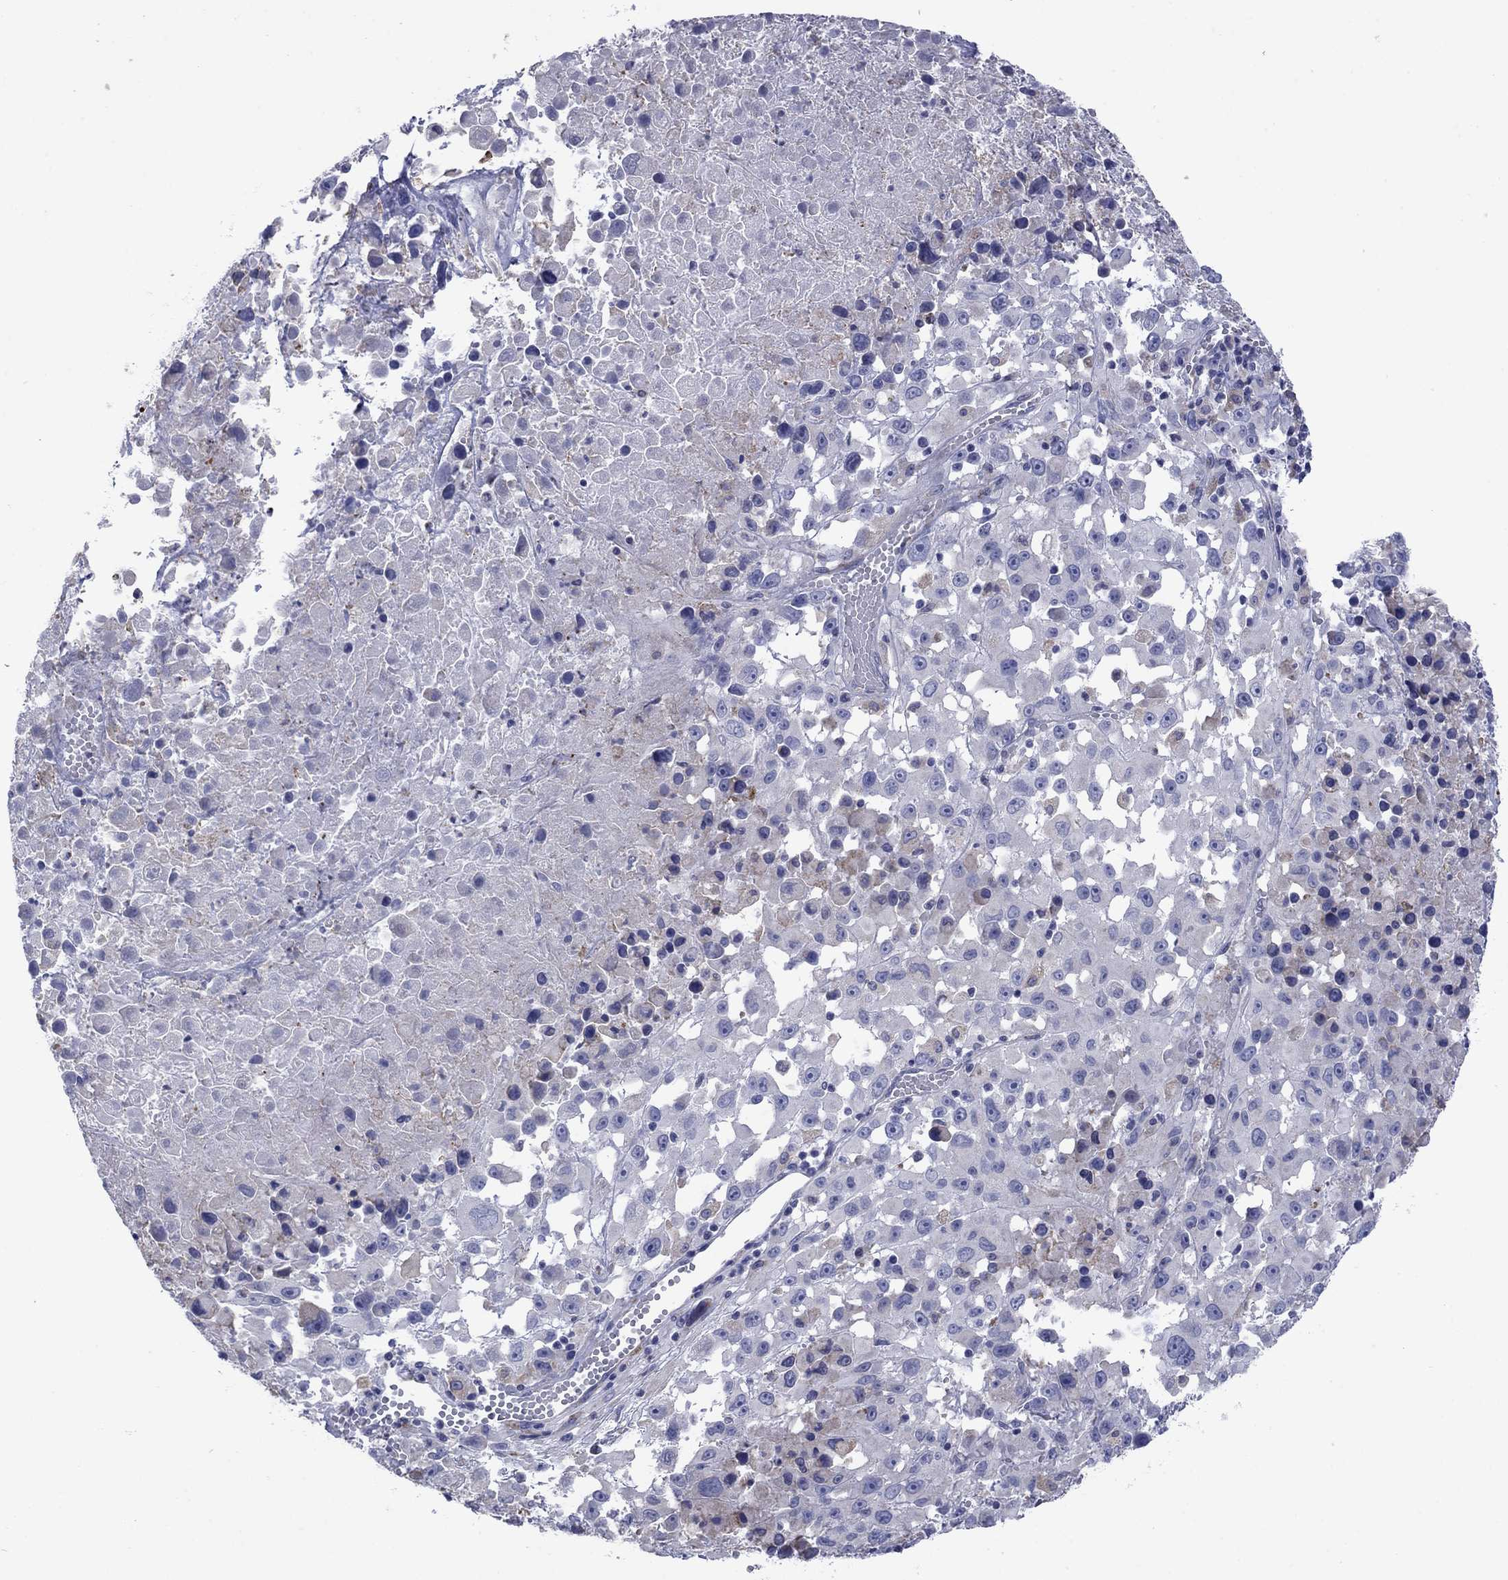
{"staining": {"intensity": "weak", "quantity": "<25%", "location": "cytoplasmic/membranous"}, "tissue": "melanoma", "cell_type": "Tumor cells", "image_type": "cancer", "snomed": [{"axis": "morphology", "description": "Malignant melanoma, Metastatic site"}, {"axis": "topography", "description": "Lymph node"}], "caption": "A histopathology image of human melanoma is negative for staining in tumor cells.", "gene": "TMPRSS11A", "patient": {"sex": "male", "age": 50}}